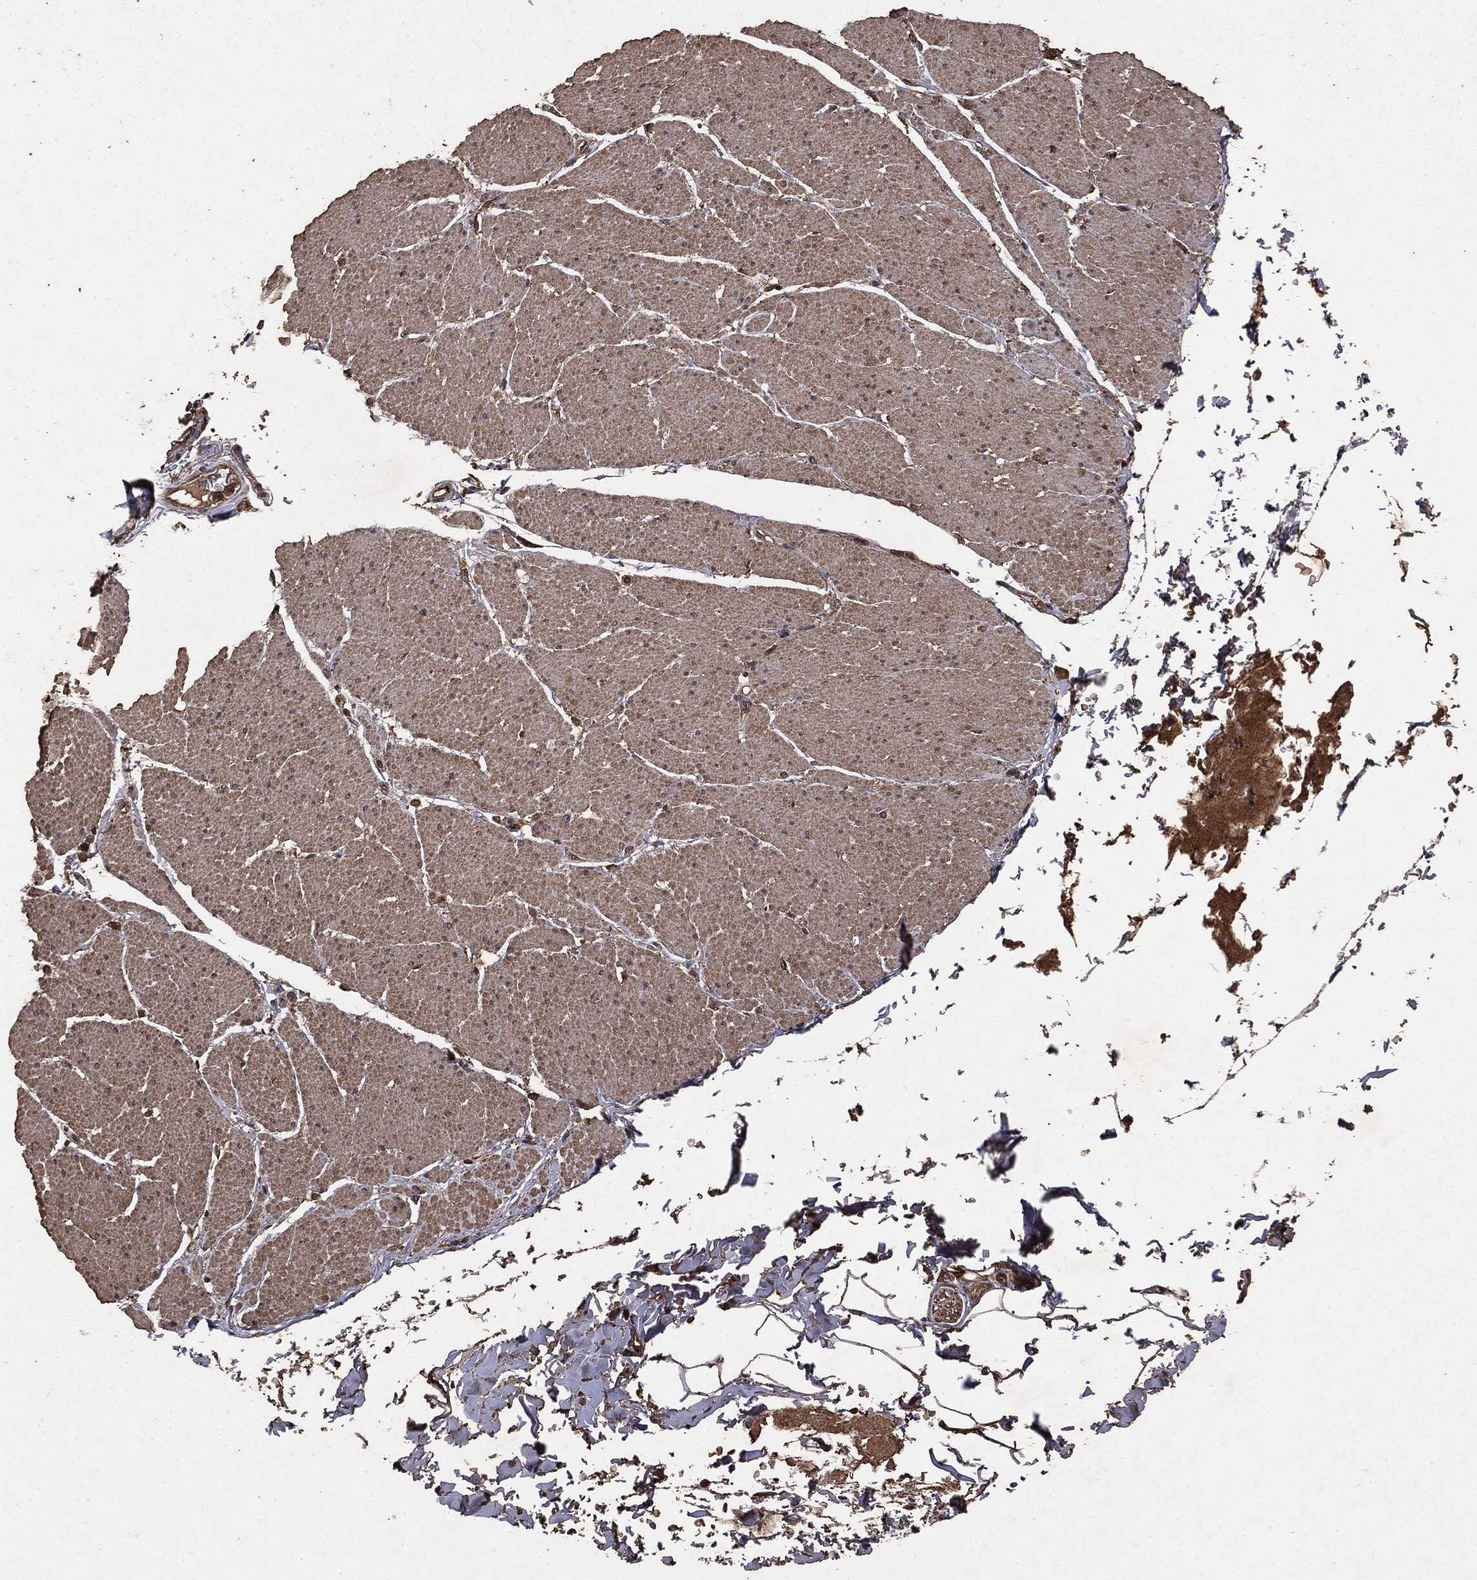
{"staining": {"intensity": "weak", "quantity": ">75%", "location": "cytoplasmic/membranous"}, "tissue": "smooth muscle", "cell_type": "Smooth muscle cells", "image_type": "normal", "snomed": [{"axis": "morphology", "description": "Normal tissue, NOS"}, {"axis": "topography", "description": "Smooth muscle"}, {"axis": "topography", "description": "Anal"}], "caption": "DAB (3,3'-diaminobenzidine) immunohistochemical staining of benign smooth muscle exhibits weak cytoplasmic/membranous protein expression in about >75% of smooth muscle cells.", "gene": "NME1", "patient": {"sex": "male", "age": 83}}